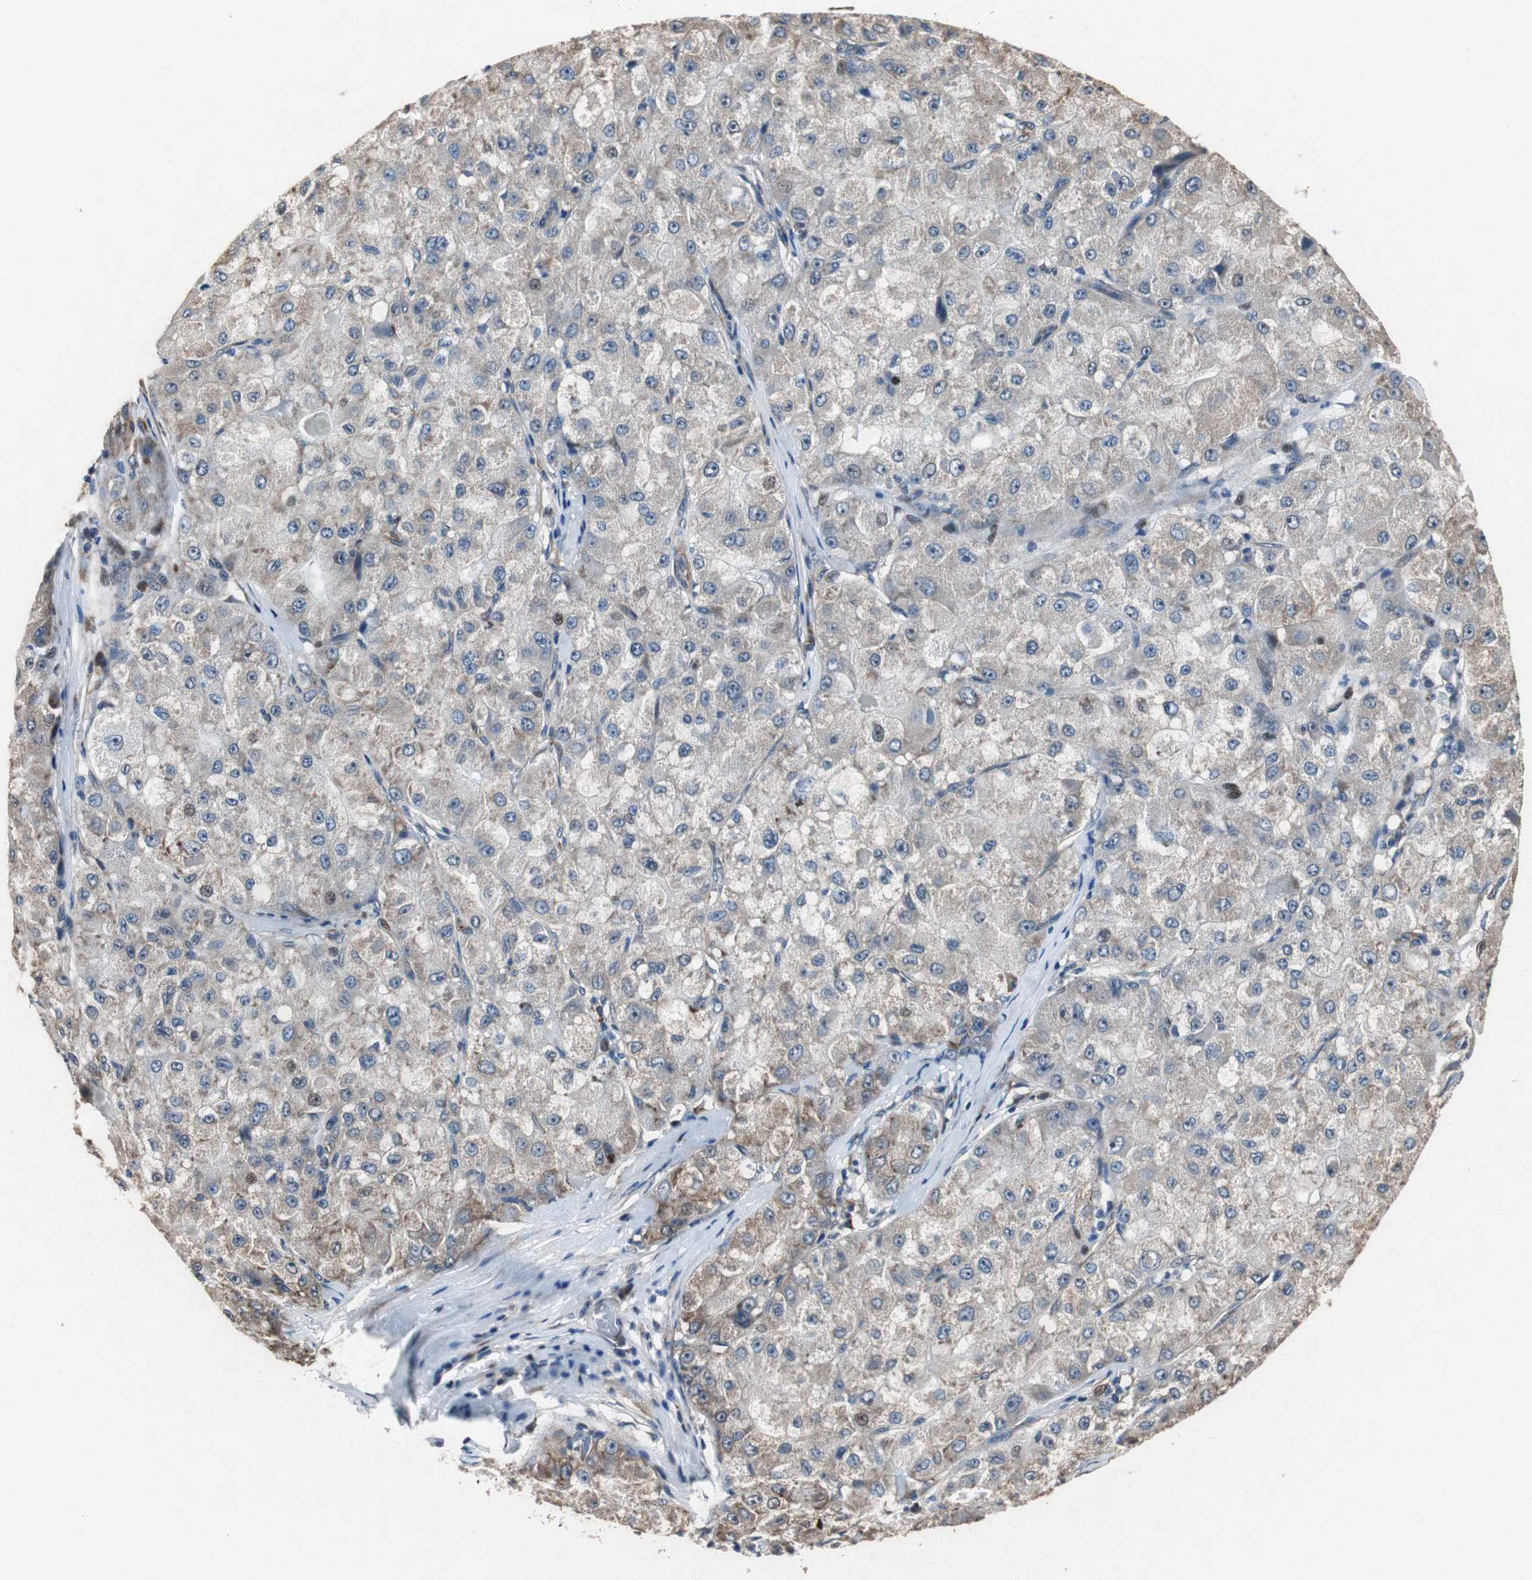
{"staining": {"intensity": "weak", "quantity": "<25%", "location": "cytoplasmic/membranous"}, "tissue": "liver cancer", "cell_type": "Tumor cells", "image_type": "cancer", "snomed": [{"axis": "morphology", "description": "Carcinoma, Hepatocellular, NOS"}, {"axis": "topography", "description": "Liver"}], "caption": "IHC image of liver cancer (hepatocellular carcinoma) stained for a protein (brown), which exhibits no expression in tumor cells.", "gene": "RPL35", "patient": {"sex": "male", "age": 80}}